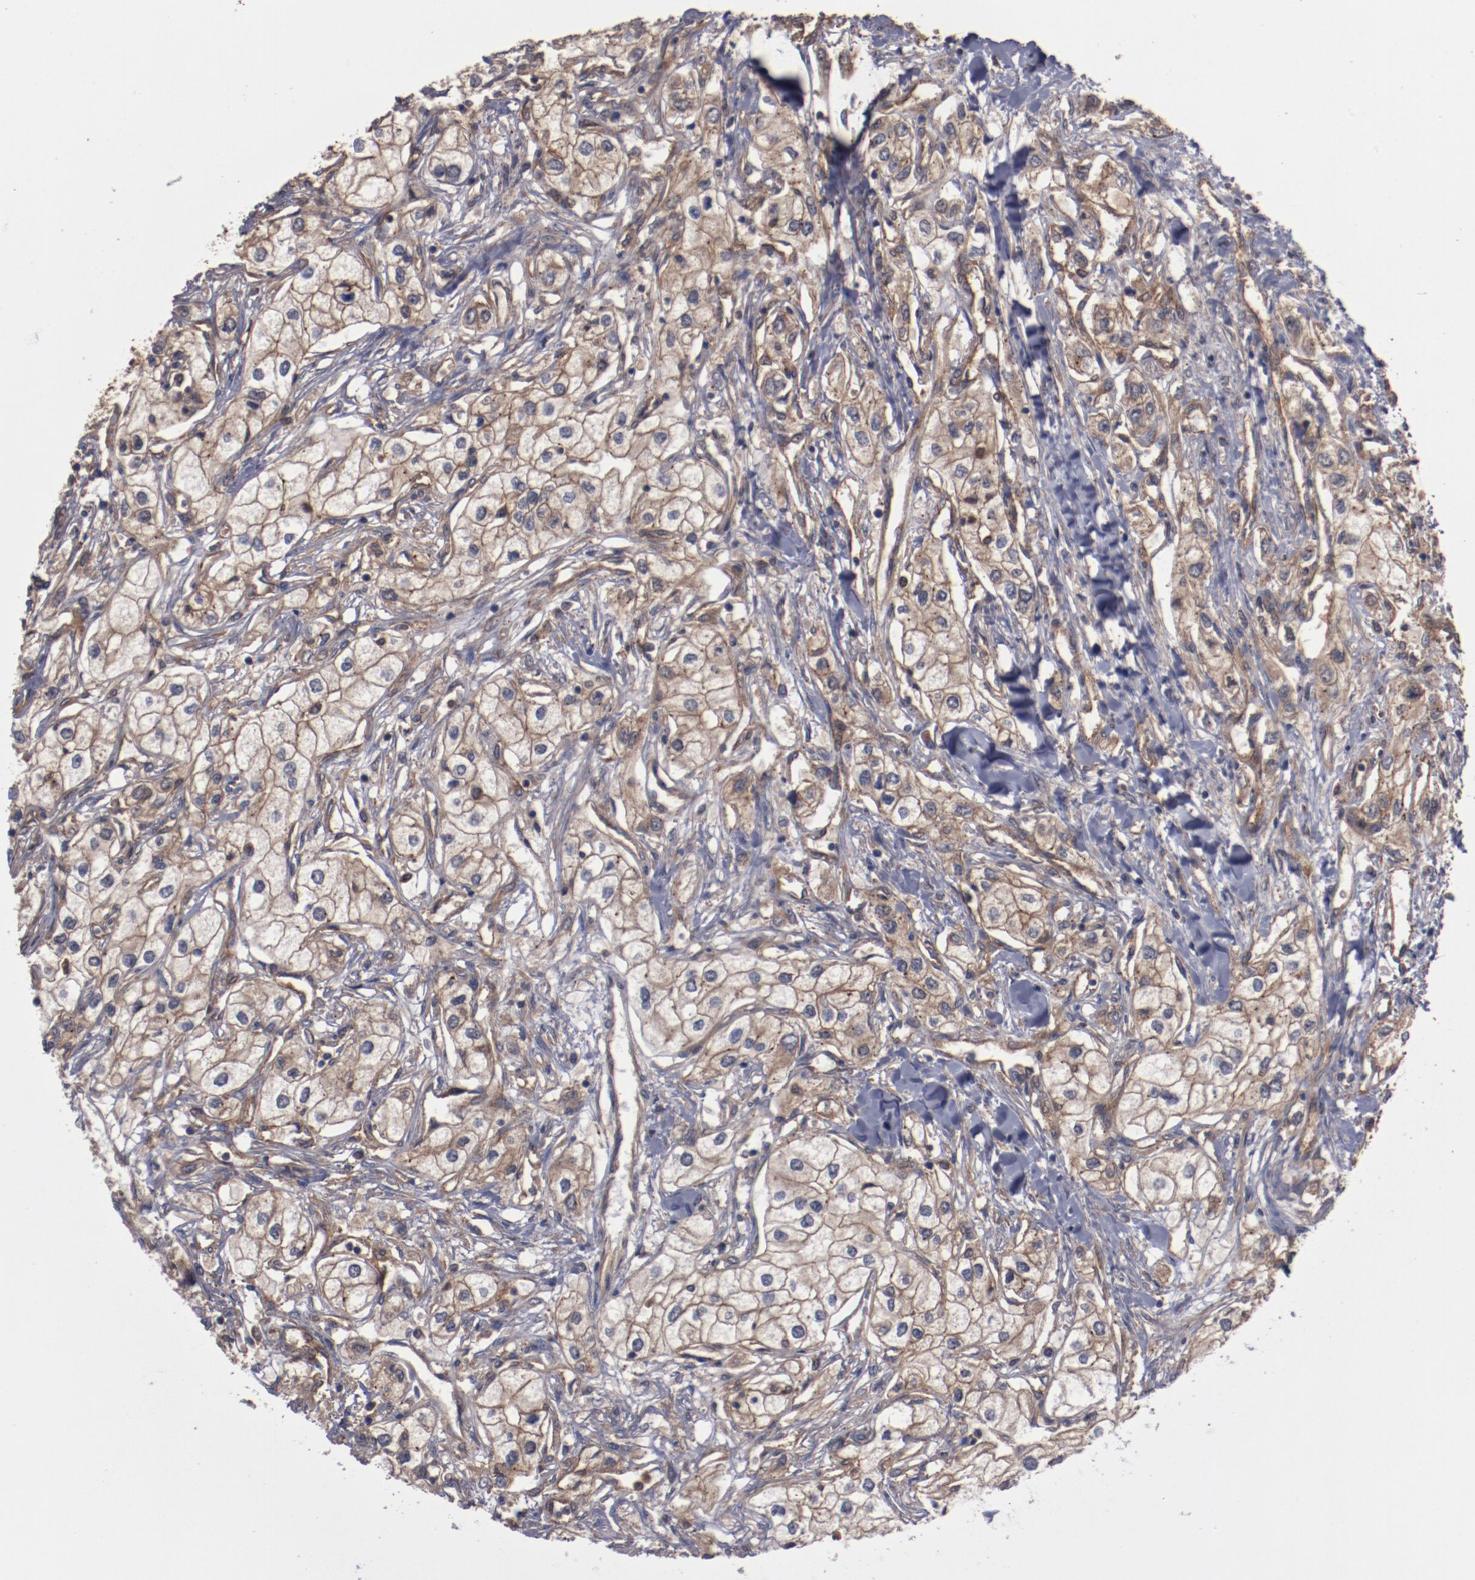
{"staining": {"intensity": "moderate", "quantity": "25%-75%", "location": "cytoplasmic/membranous"}, "tissue": "renal cancer", "cell_type": "Tumor cells", "image_type": "cancer", "snomed": [{"axis": "morphology", "description": "Adenocarcinoma, NOS"}, {"axis": "topography", "description": "Kidney"}], "caption": "Protein staining of renal cancer tissue displays moderate cytoplasmic/membranous positivity in approximately 25%-75% of tumor cells.", "gene": "DNAAF2", "patient": {"sex": "male", "age": 57}}